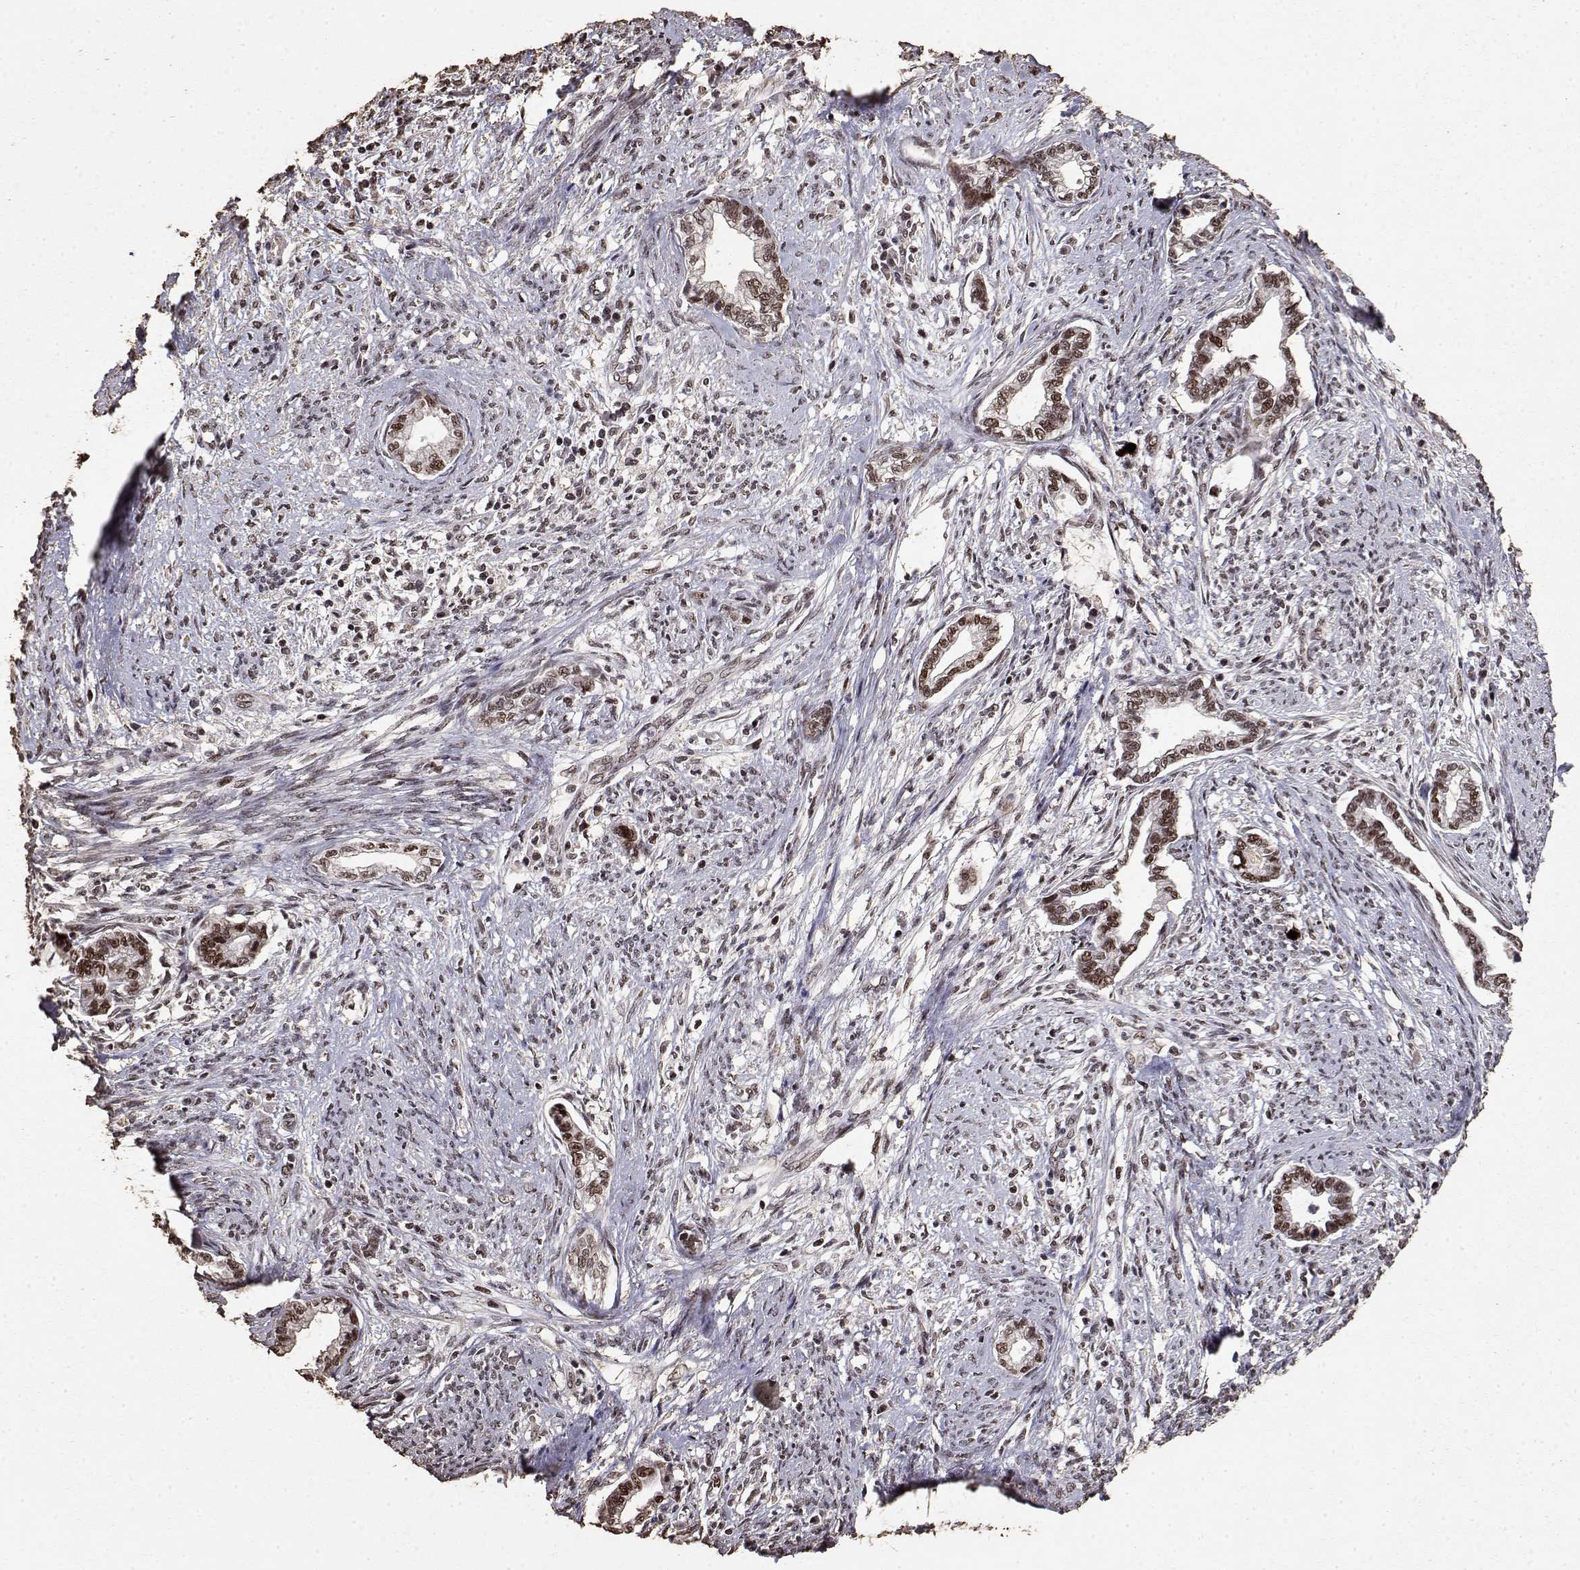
{"staining": {"intensity": "moderate", "quantity": ">75%", "location": "nuclear"}, "tissue": "cervical cancer", "cell_type": "Tumor cells", "image_type": "cancer", "snomed": [{"axis": "morphology", "description": "Adenocarcinoma, NOS"}, {"axis": "topography", "description": "Cervix"}], "caption": "This histopathology image displays immunohistochemistry staining of human adenocarcinoma (cervical), with medium moderate nuclear expression in about >75% of tumor cells.", "gene": "TOE1", "patient": {"sex": "female", "age": 62}}